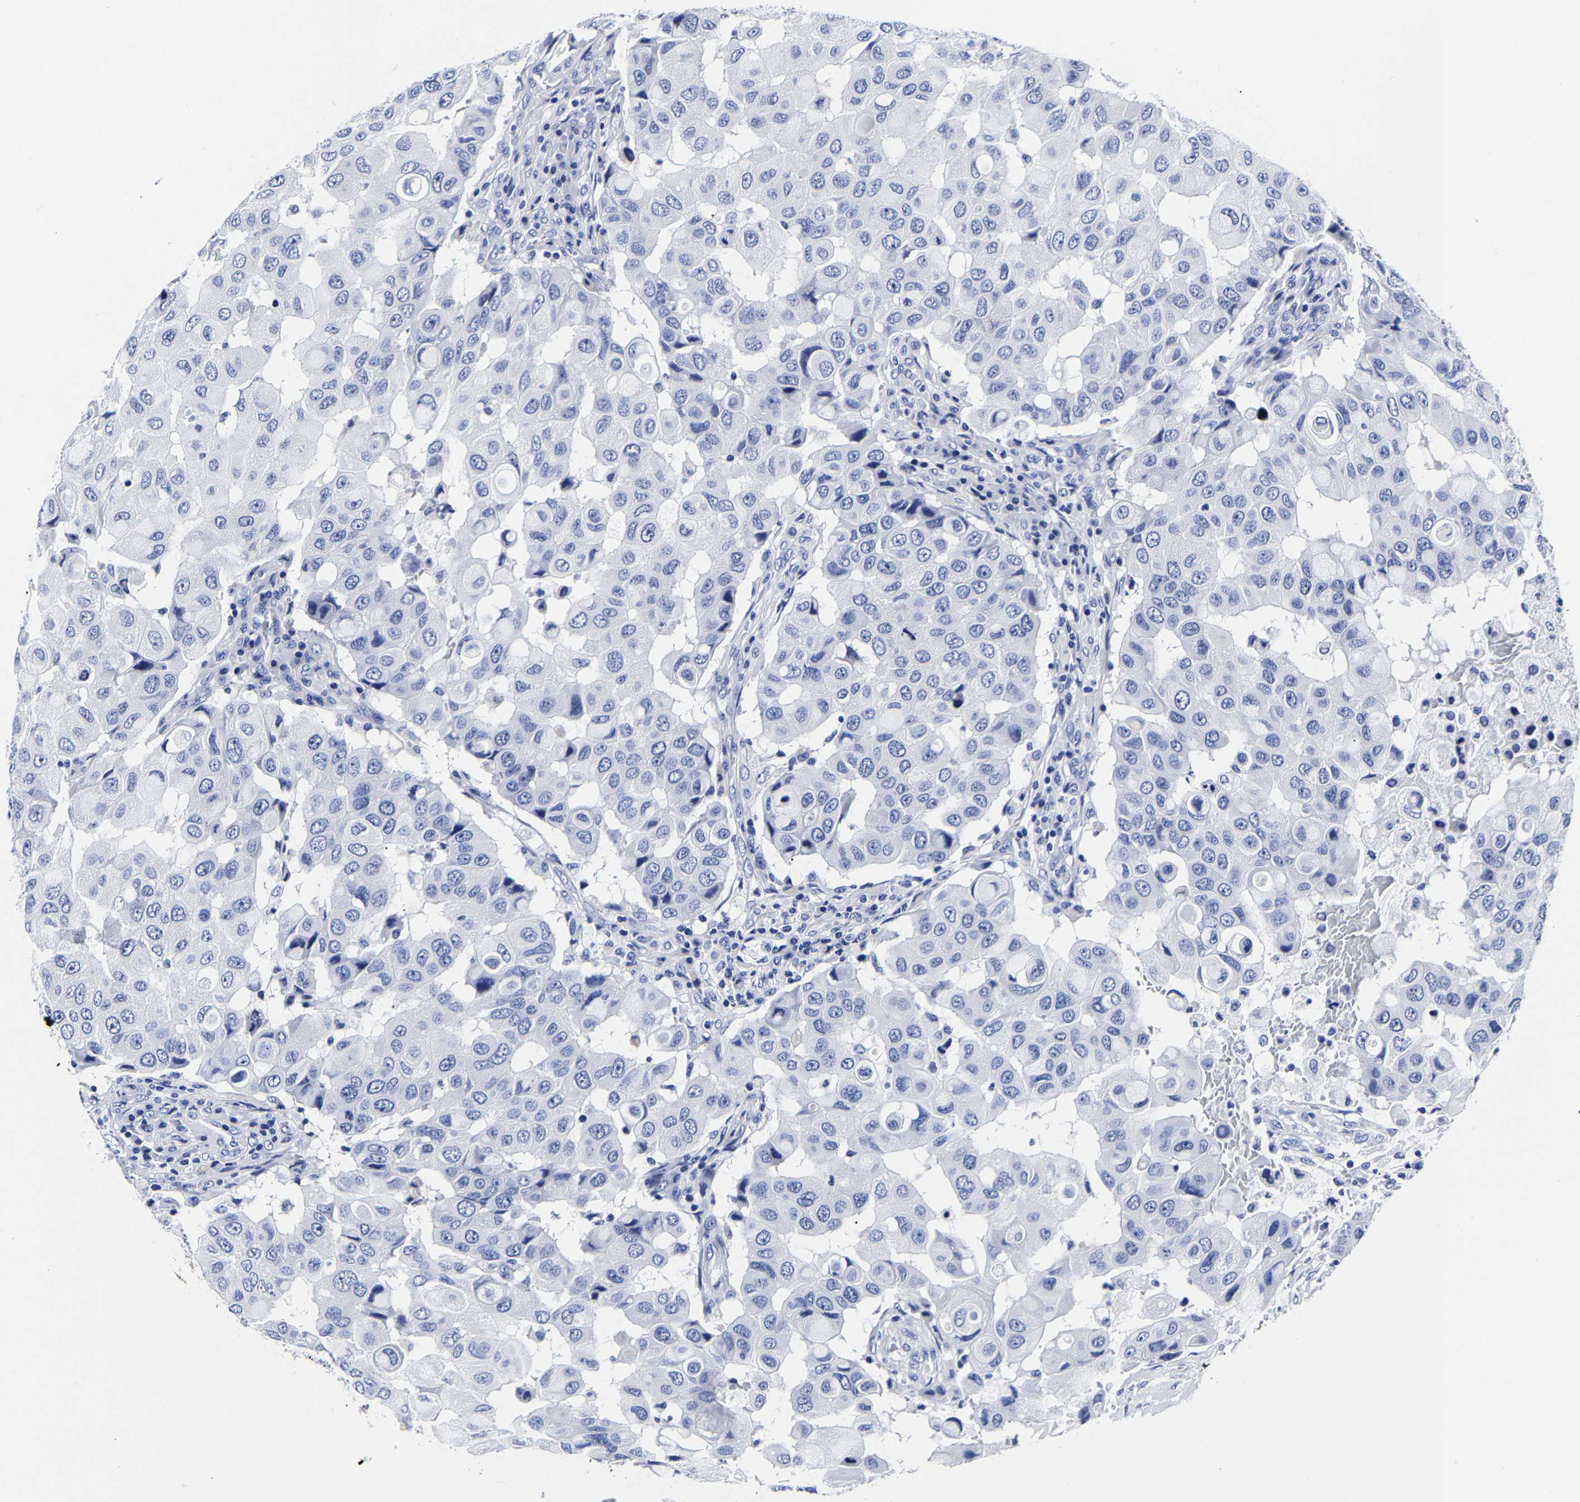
{"staining": {"intensity": "negative", "quantity": "none", "location": "none"}, "tissue": "breast cancer", "cell_type": "Tumor cells", "image_type": "cancer", "snomed": [{"axis": "morphology", "description": "Duct carcinoma"}, {"axis": "topography", "description": "Breast"}], "caption": "This photomicrograph is of breast cancer stained with immunohistochemistry (IHC) to label a protein in brown with the nuclei are counter-stained blue. There is no expression in tumor cells.", "gene": "CPA2", "patient": {"sex": "female", "age": 27}}